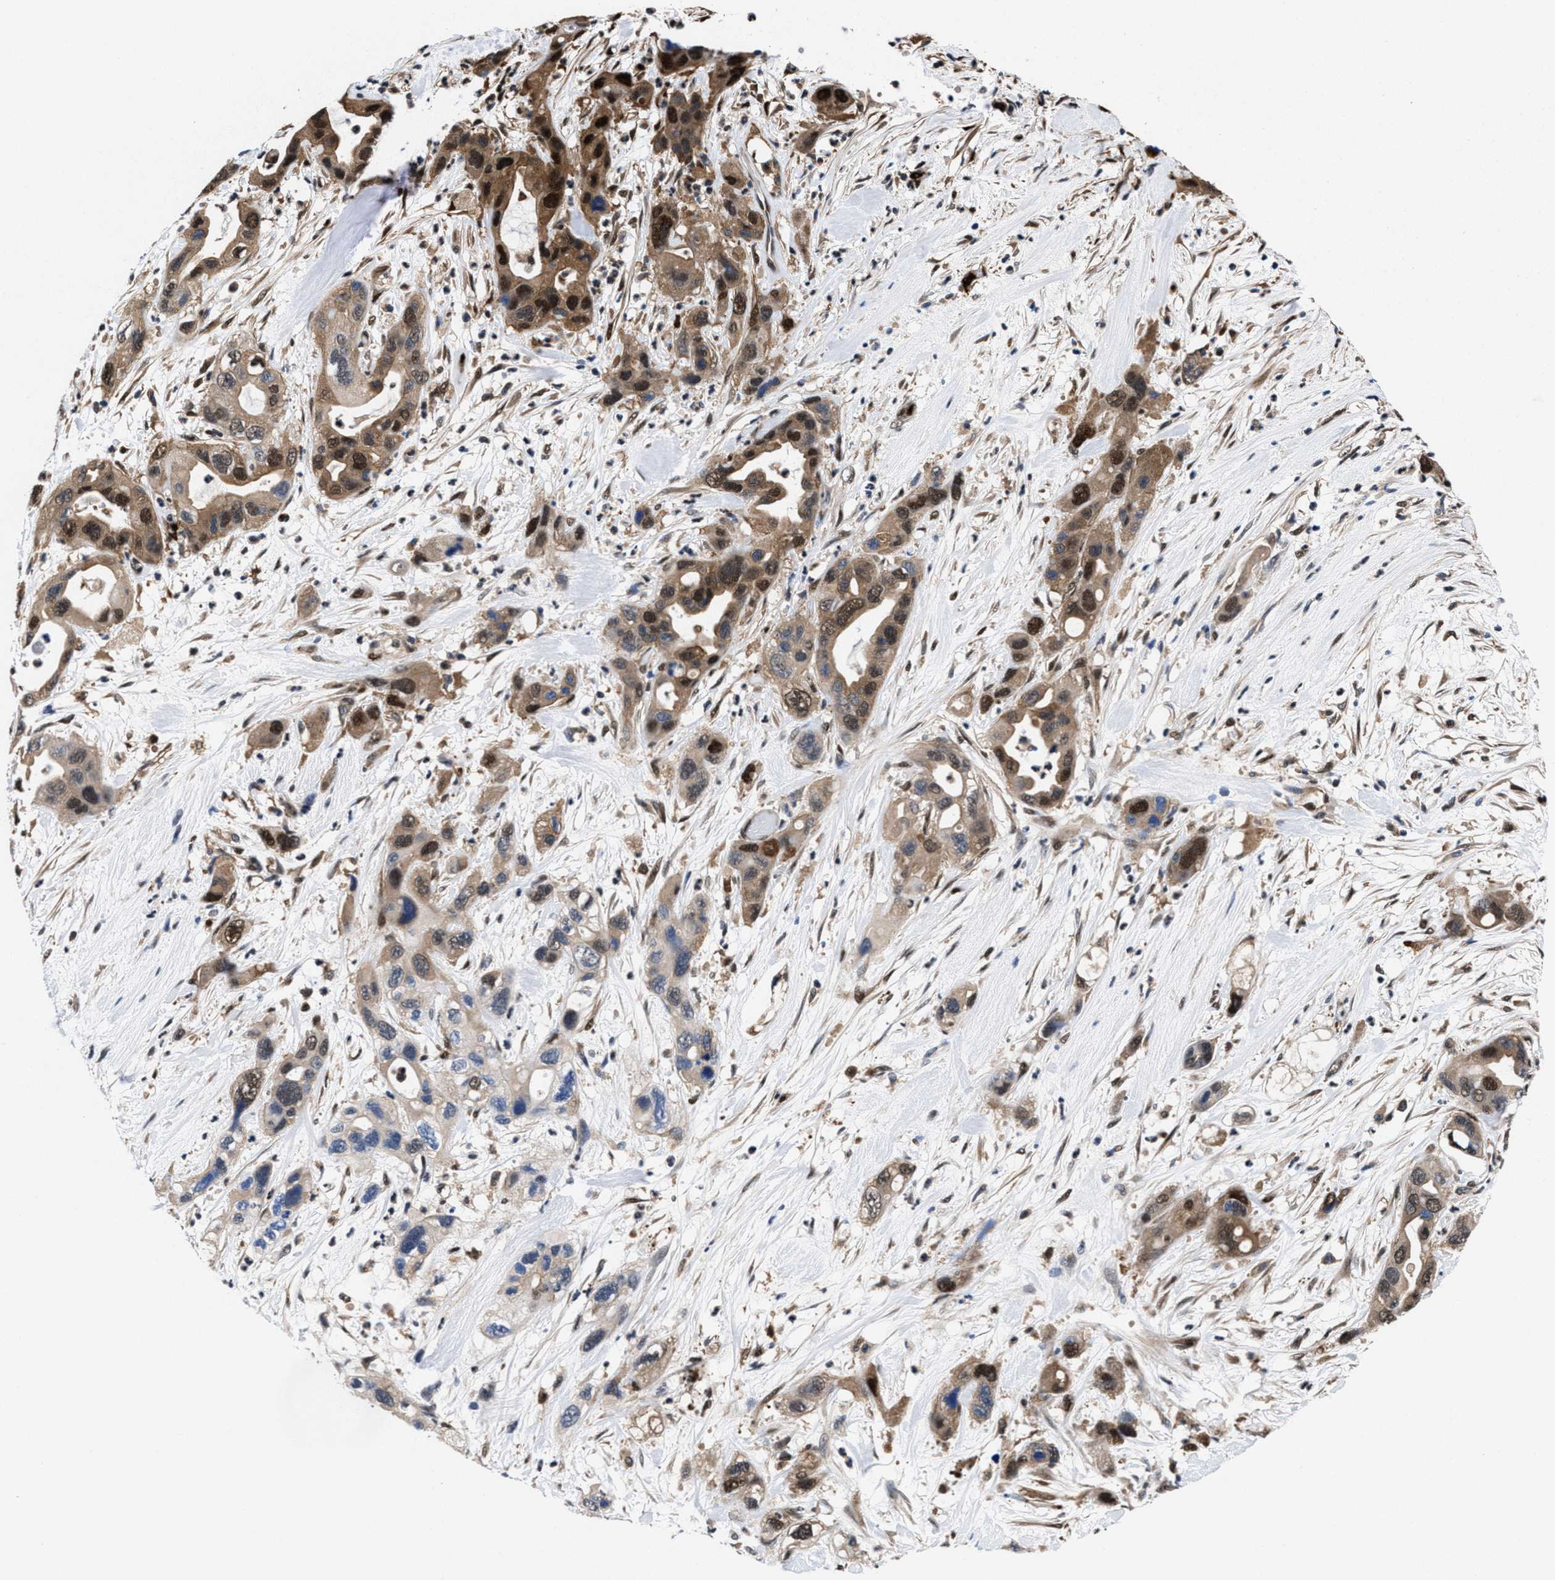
{"staining": {"intensity": "strong", "quantity": ">75%", "location": "cytoplasmic/membranous,nuclear"}, "tissue": "pancreatic cancer", "cell_type": "Tumor cells", "image_type": "cancer", "snomed": [{"axis": "morphology", "description": "Adenocarcinoma, NOS"}, {"axis": "topography", "description": "Pancreas"}], "caption": "This is an image of immunohistochemistry staining of pancreatic adenocarcinoma, which shows strong expression in the cytoplasmic/membranous and nuclear of tumor cells.", "gene": "ACLY", "patient": {"sex": "female", "age": 71}}